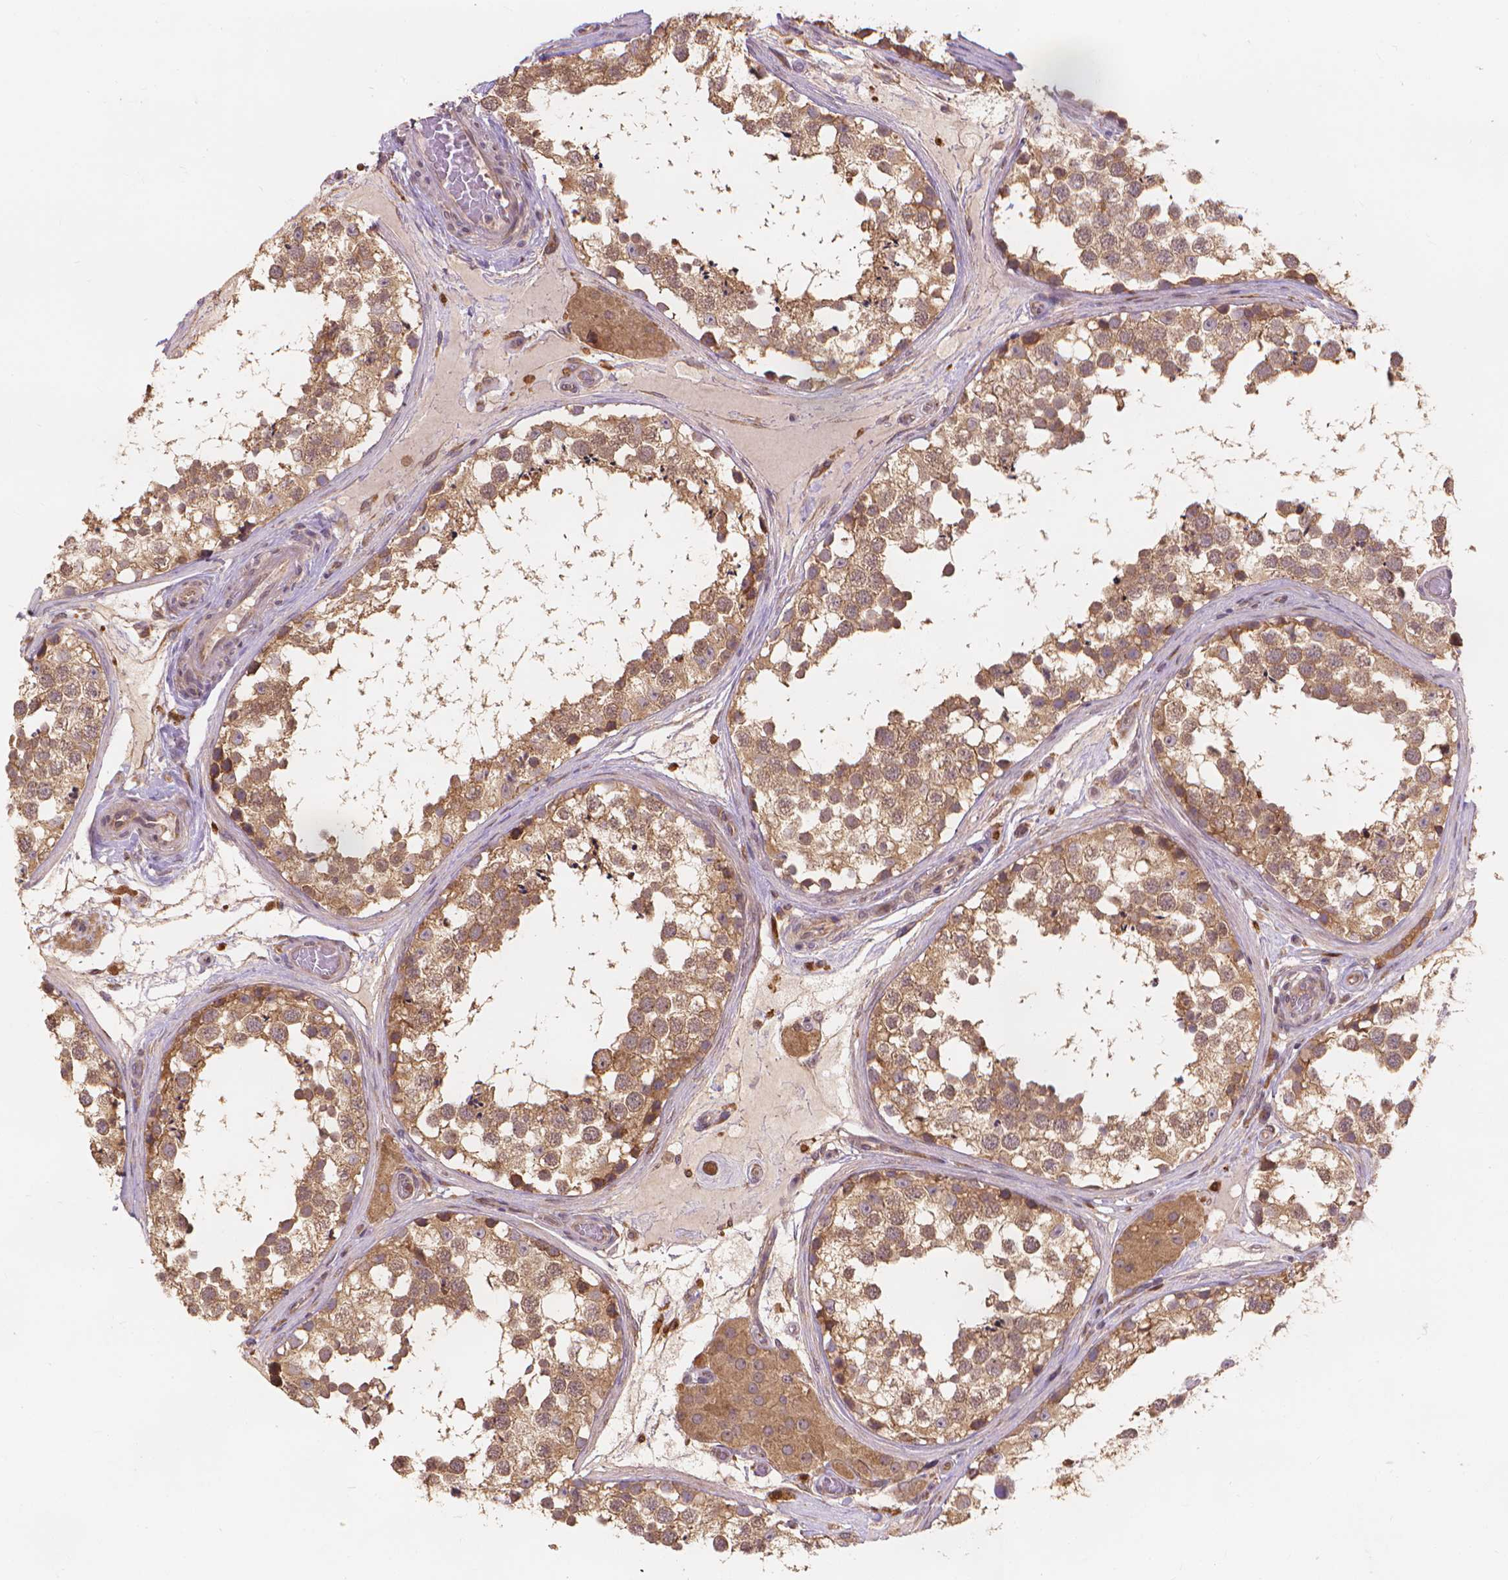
{"staining": {"intensity": "moderate", "quantity": ">75%", "location": "cytoplasmic/membranous"}, "tissue": "testis", "cell_type": "Cells in seminiferous ducts", "image_type": "normal", "snomed": [{"axis": "morphology", "description": "Normal tissue, NOS"}, {"axis": "morphology", "description": "Seminoma, NOS"}, {"axis": "topography", "description": "Testis"}], "caption": "Immunohistochemistry image of unremarkable testis: testis stained using immunohistochemistry (IHC) reveals medium levels of moderate protein expression localized specifically in the cytoplasmic/membranous of cells in seminiferous ducts, appearing as a cytoplasmic/membranous brown color.", "gene": "TAB2", "patient": {"sex": "male", "age": 65}}